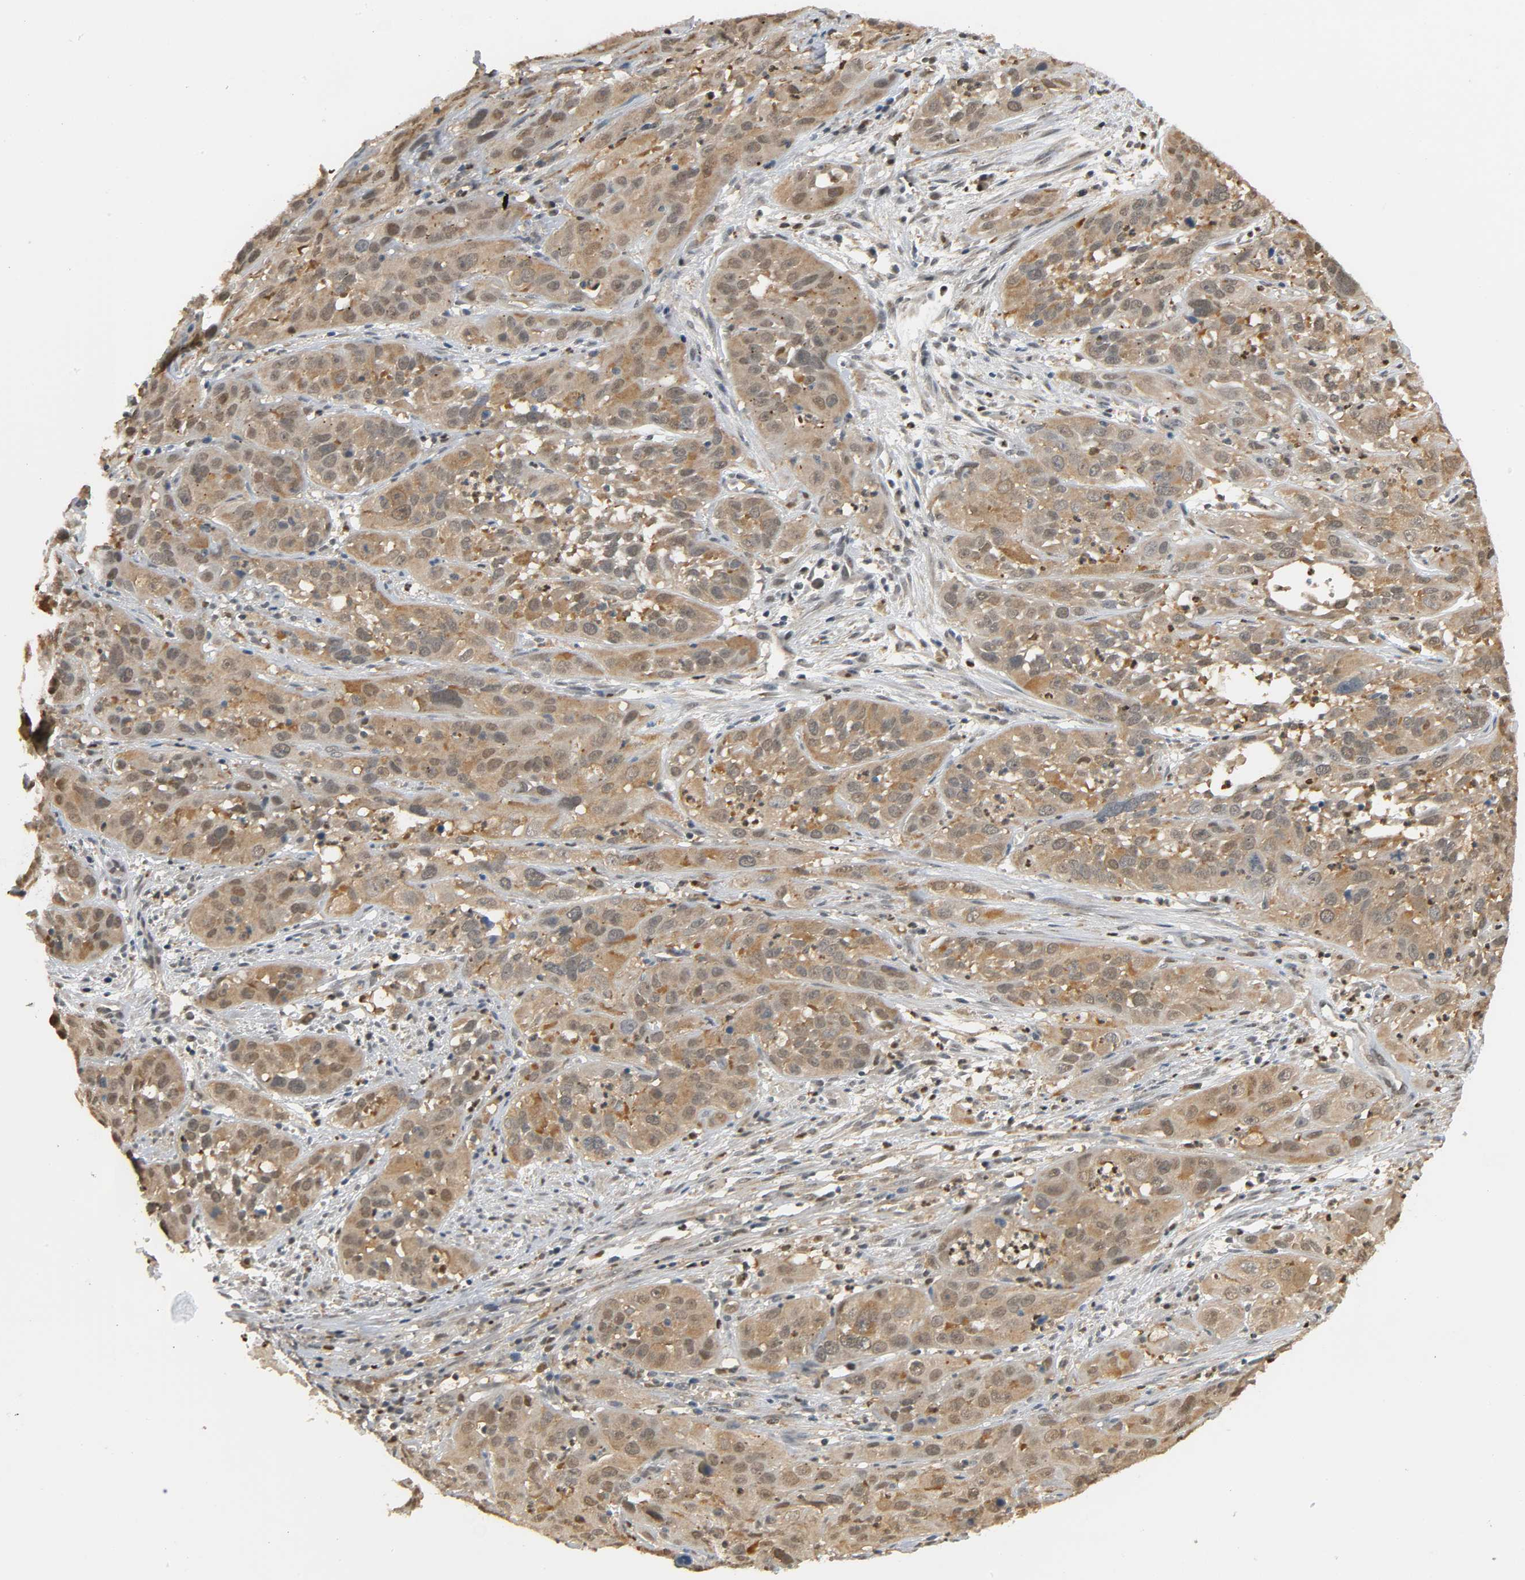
{"staining": {"intensity": "weak", "quantity": ">75%", "location": "cytoplasmic/membranous"}, "tissue": "cervical cancer", "cell_type": "Tumor cells", "image_type": "cancer", "snomed": [{"axis": "morphology", "description": "Squamous cell carcinoma, NOS"}, {"axis": "topography", "description": "Cervix"}], "caption": "Immunohistochemistry (IHC) of cervical squamous cell carcinoma shows low levels of weak cytoplasmic/membranous expression in approximately >75% of tumor cells. (brown staining indicates protein expression, while blue staining denotes nuclei).", "gene": "ZFPM2", "patient": {"sex": "female", "age": 32}}